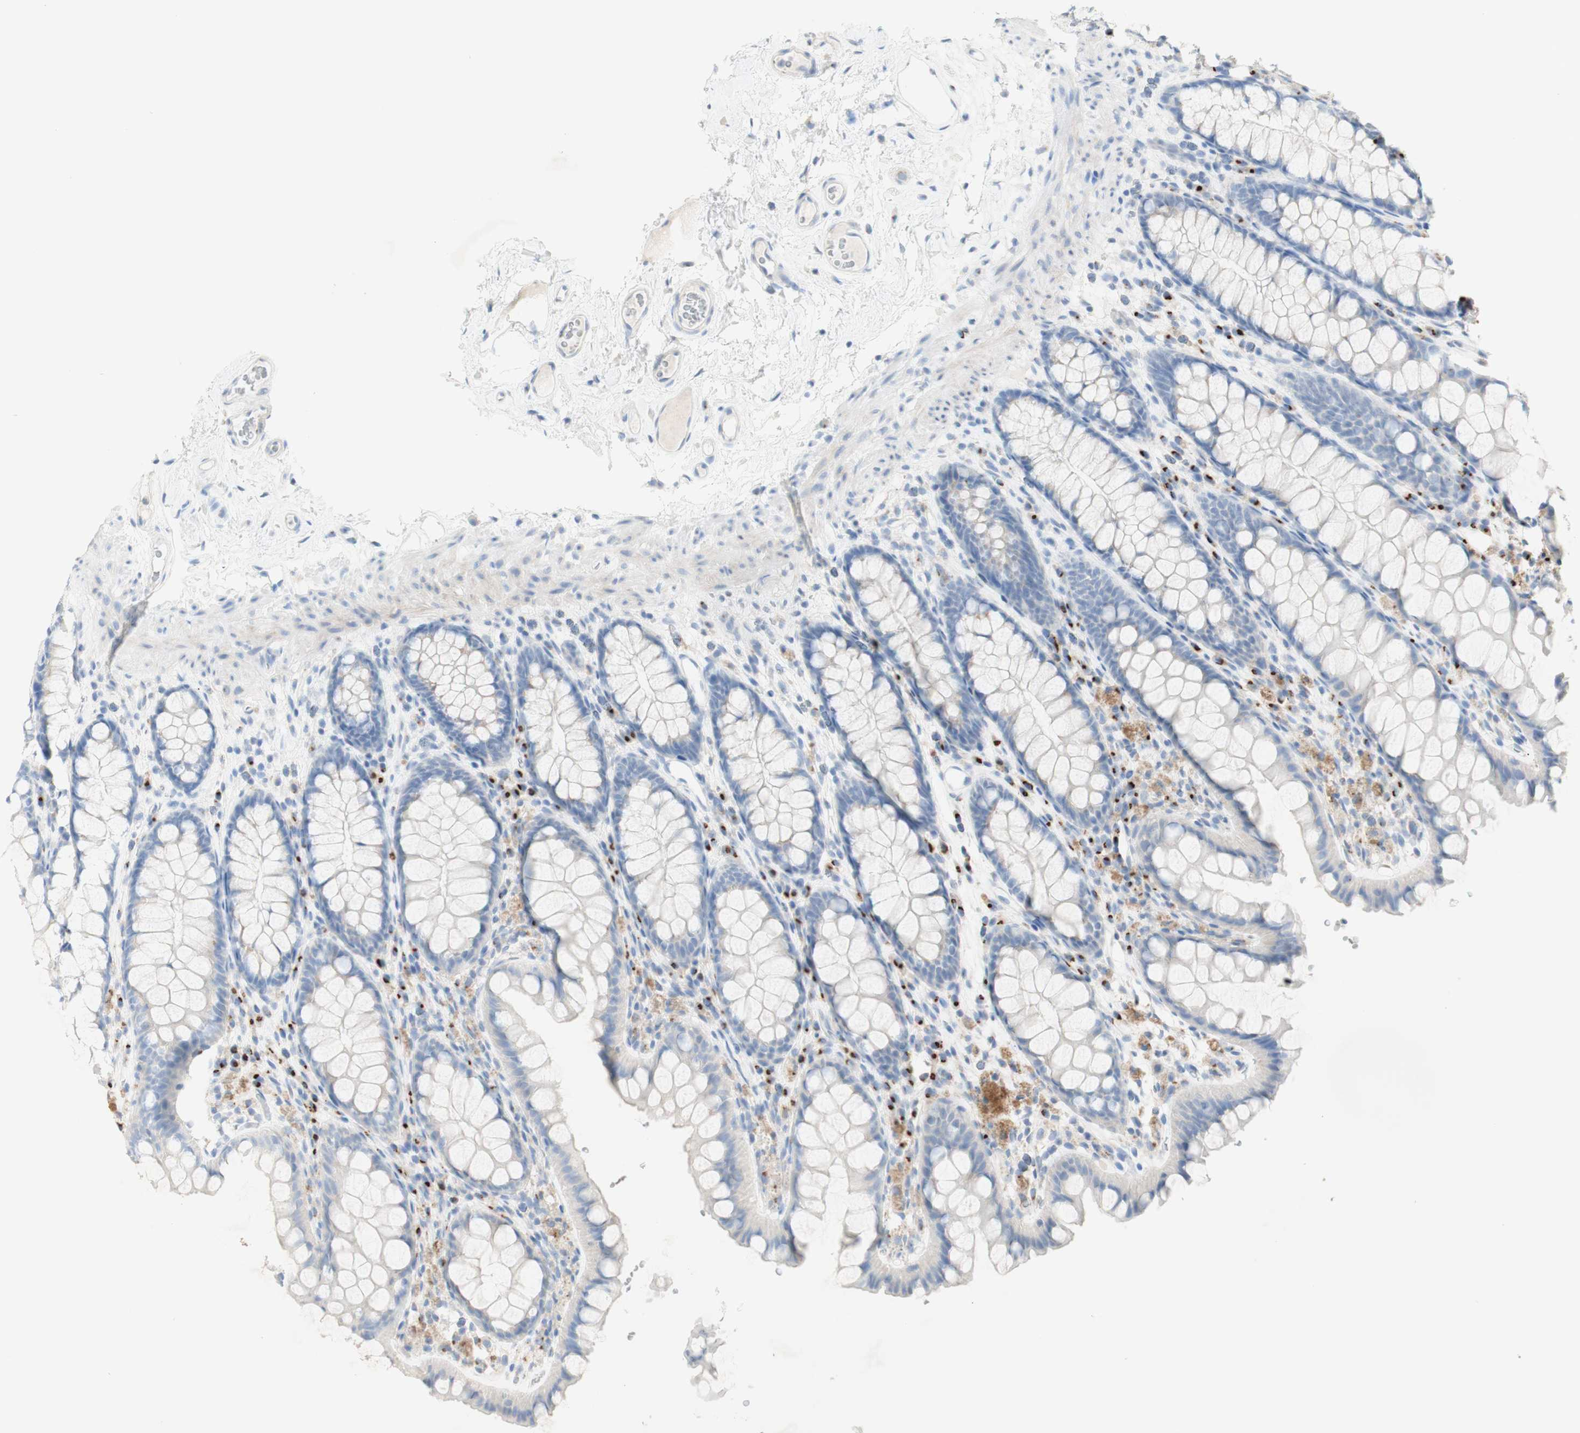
{"staining": {"intensity": "negative", "quantity": "none", "location": "none"}, "tissue": "colon", "cell_type": "Endothelial cells", "image_type": "normal", "snomed": [{"axis": "morphology", "description": "Normal tissue, NOS"}, {"axis": "topography", "description": "Colon"}], "caption": "A high-resolution image shows IHC staining of benign colon, which reveals no significant positivity in endothelial cells.", "gene": "MANEA", "patient": {"sex": "female", "age": 55}}